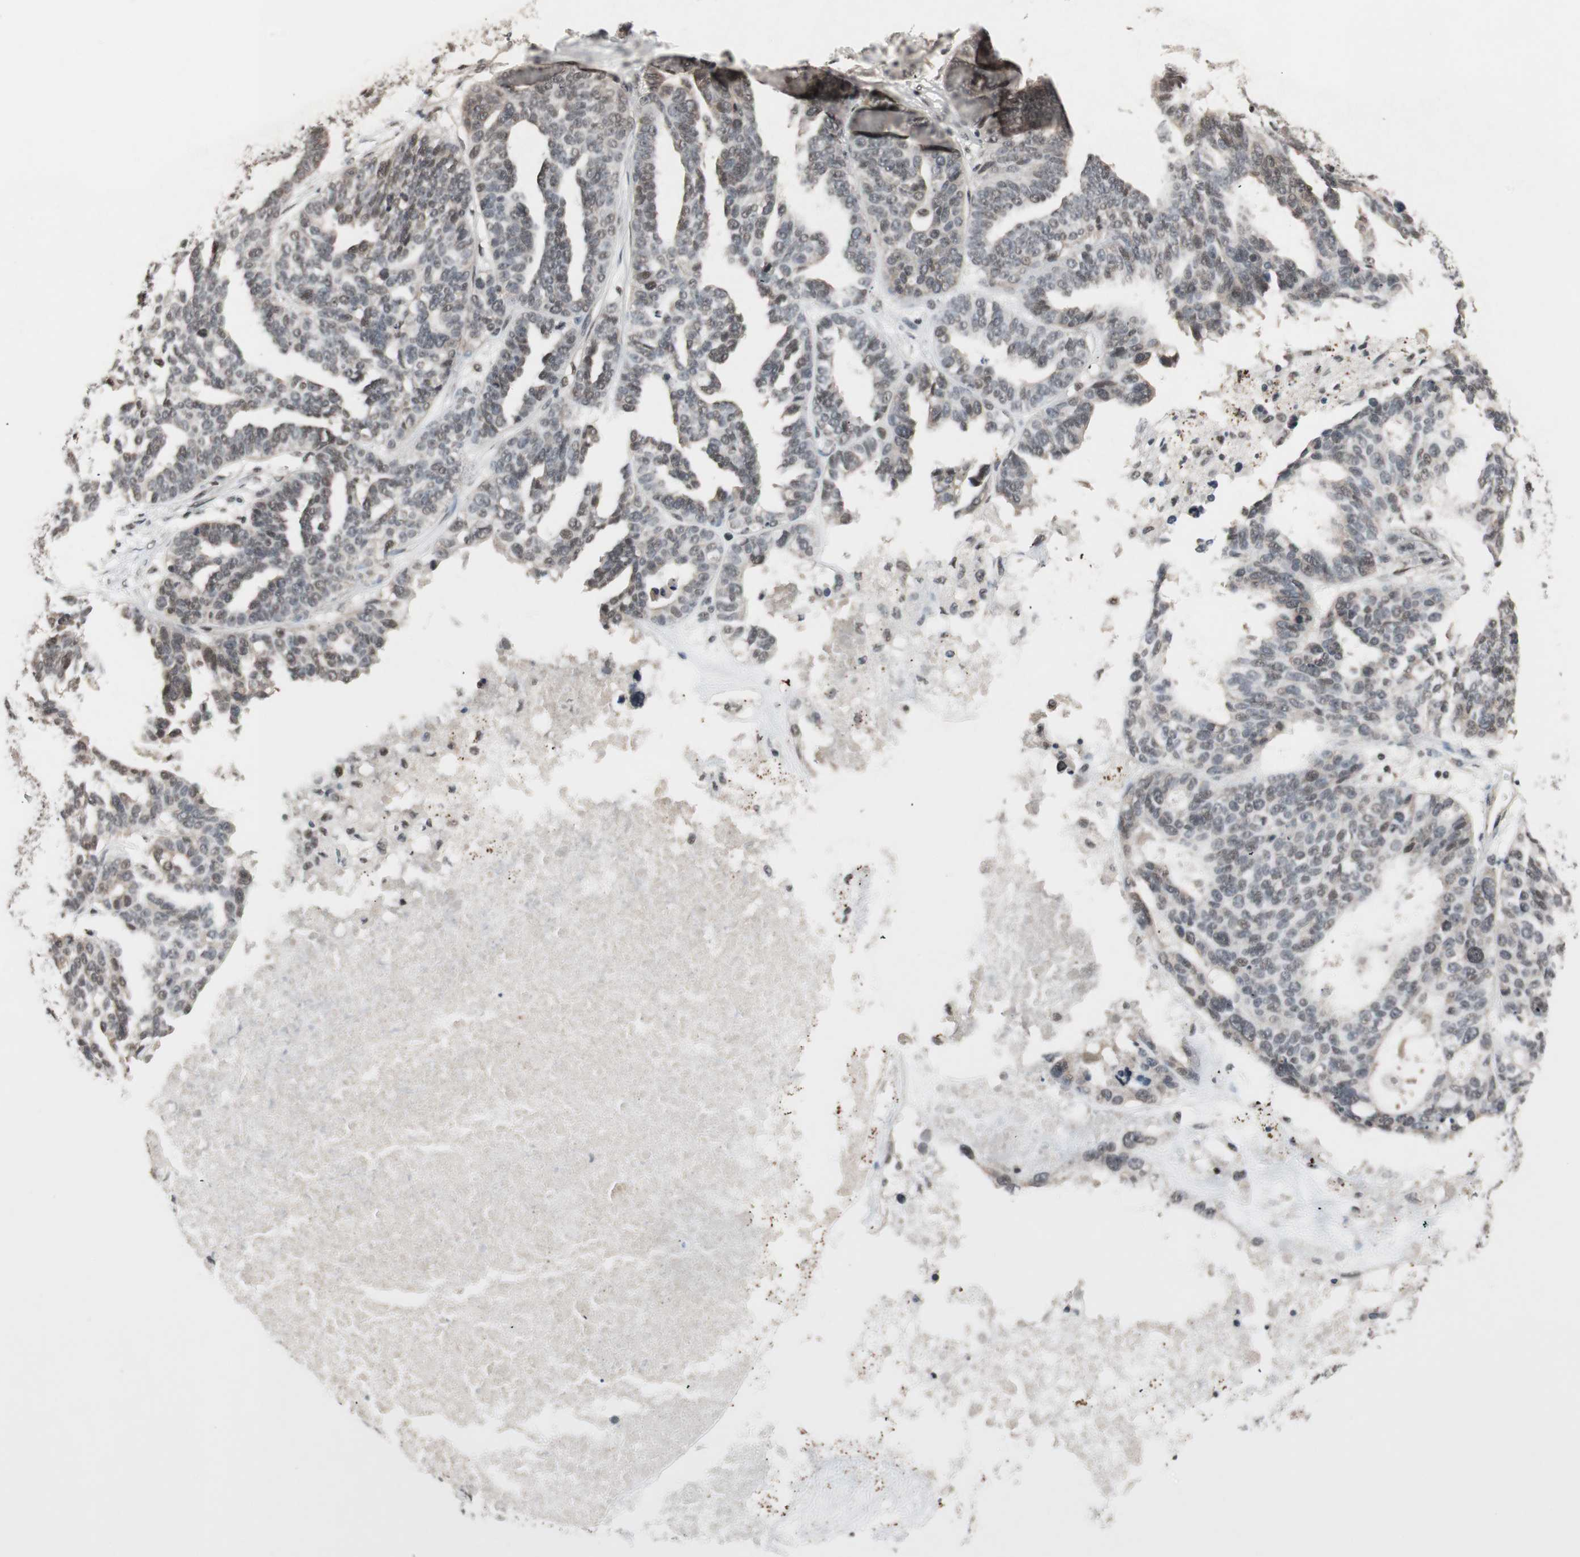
{"staining": {"intensity": "weak", "quantity": "25%-75%", "location": "nuclear"}, "tissue": "ovarian cancer", "cell_type": "Tumor cells", "image_type": "cancer", "snomed": [{"axis": "morphology", "description": "Cystadenocarcinoma, serous, NOS"}, {"axis": "topography", "description": "Ovary"}], "caption": "An image showing weak nuclear positivity in about 25%-75% of tumor cells in ovarian cancer (serous cystadenocarcinoma), as visualized by brown immunohistochemical staining.", "gene": "DRAP1", "patient": {"sex": "female", "age": 59}}